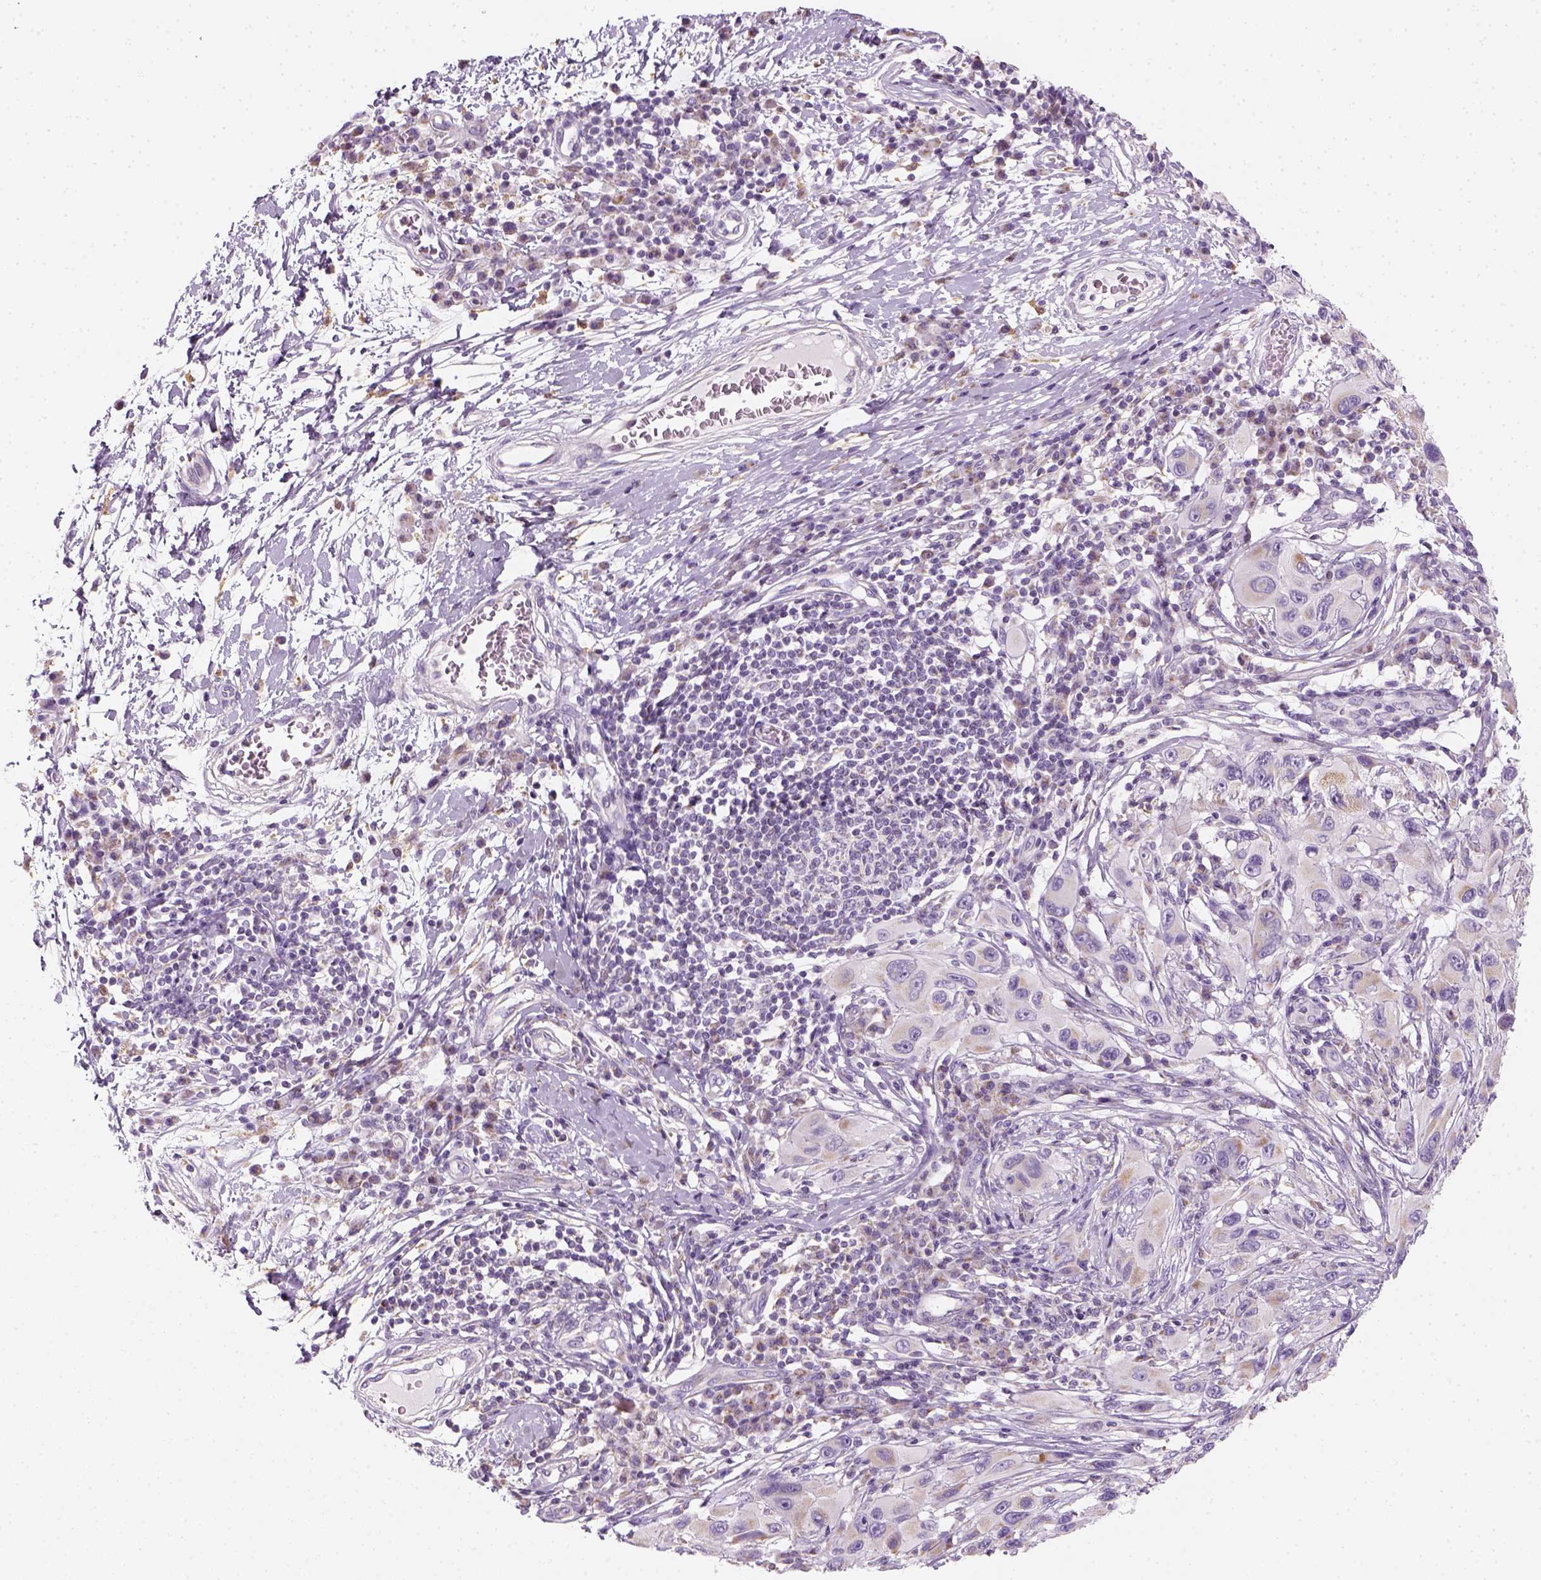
{"staining": {"intensity": "weak", "quantity": "<25%", "location": "cytoplasmic/membranous"}, "tissue": "melanoma", "cell_type": "Tumor cells", "image_type": "cancer", "snomed": [{"axis": "morphology", "description": "Malignant melanoma, NOS"}, {"axis": "topography", "description": "Skin"}], "caption": "High magnification brightfield microscopy of malignant melanoma stained with DAB (3,3'-diaminobenzidine) (brown) and counterstained with hematoxylin (blue): tumor cells show no significant staining.", "gene": "AWAT2", "patient": {"sex": "male", "age": 53}}